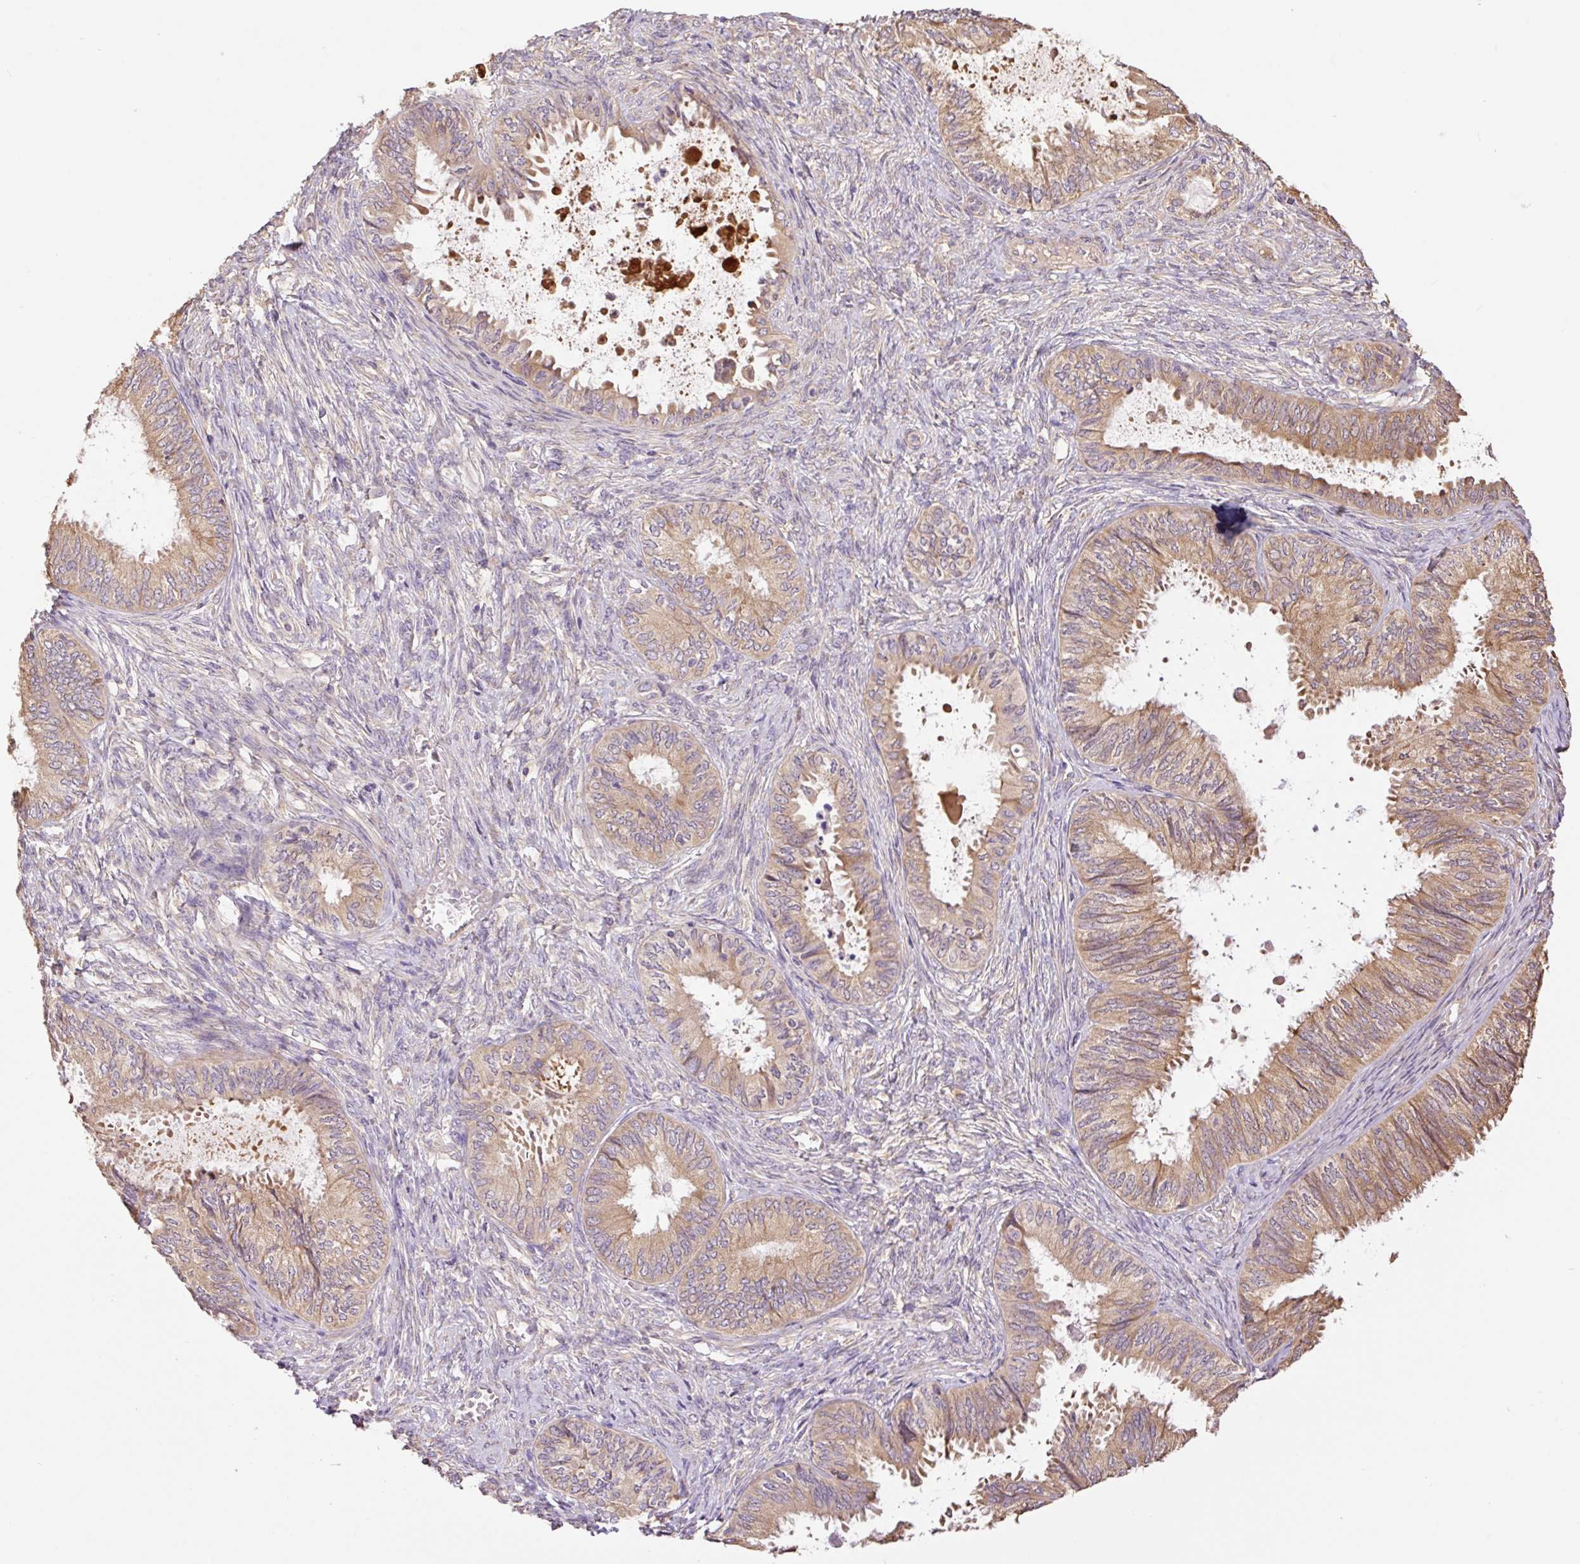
{"staining": {"intensity": "moderate", "quantity": ">75%", "location": "cytoplasmic/membranous"}, "tissue": "ovarian cancer", "cell_type": "Tumor cells", "image_type": "cancer", "snomed": [{"axis": "morphology", "description": "Carcinoma, endometroid"}, {"axis": "topography", "description": "Ovary"}], "caption": "Protein expression analysis of ovarian cancer (endometroid carcinoma) exhibits moderate cytoplasmic/membranous expression in about >75% of tumor cells.", "gene": "DESI1", "patient": {"sex": "female", "age": 70}}